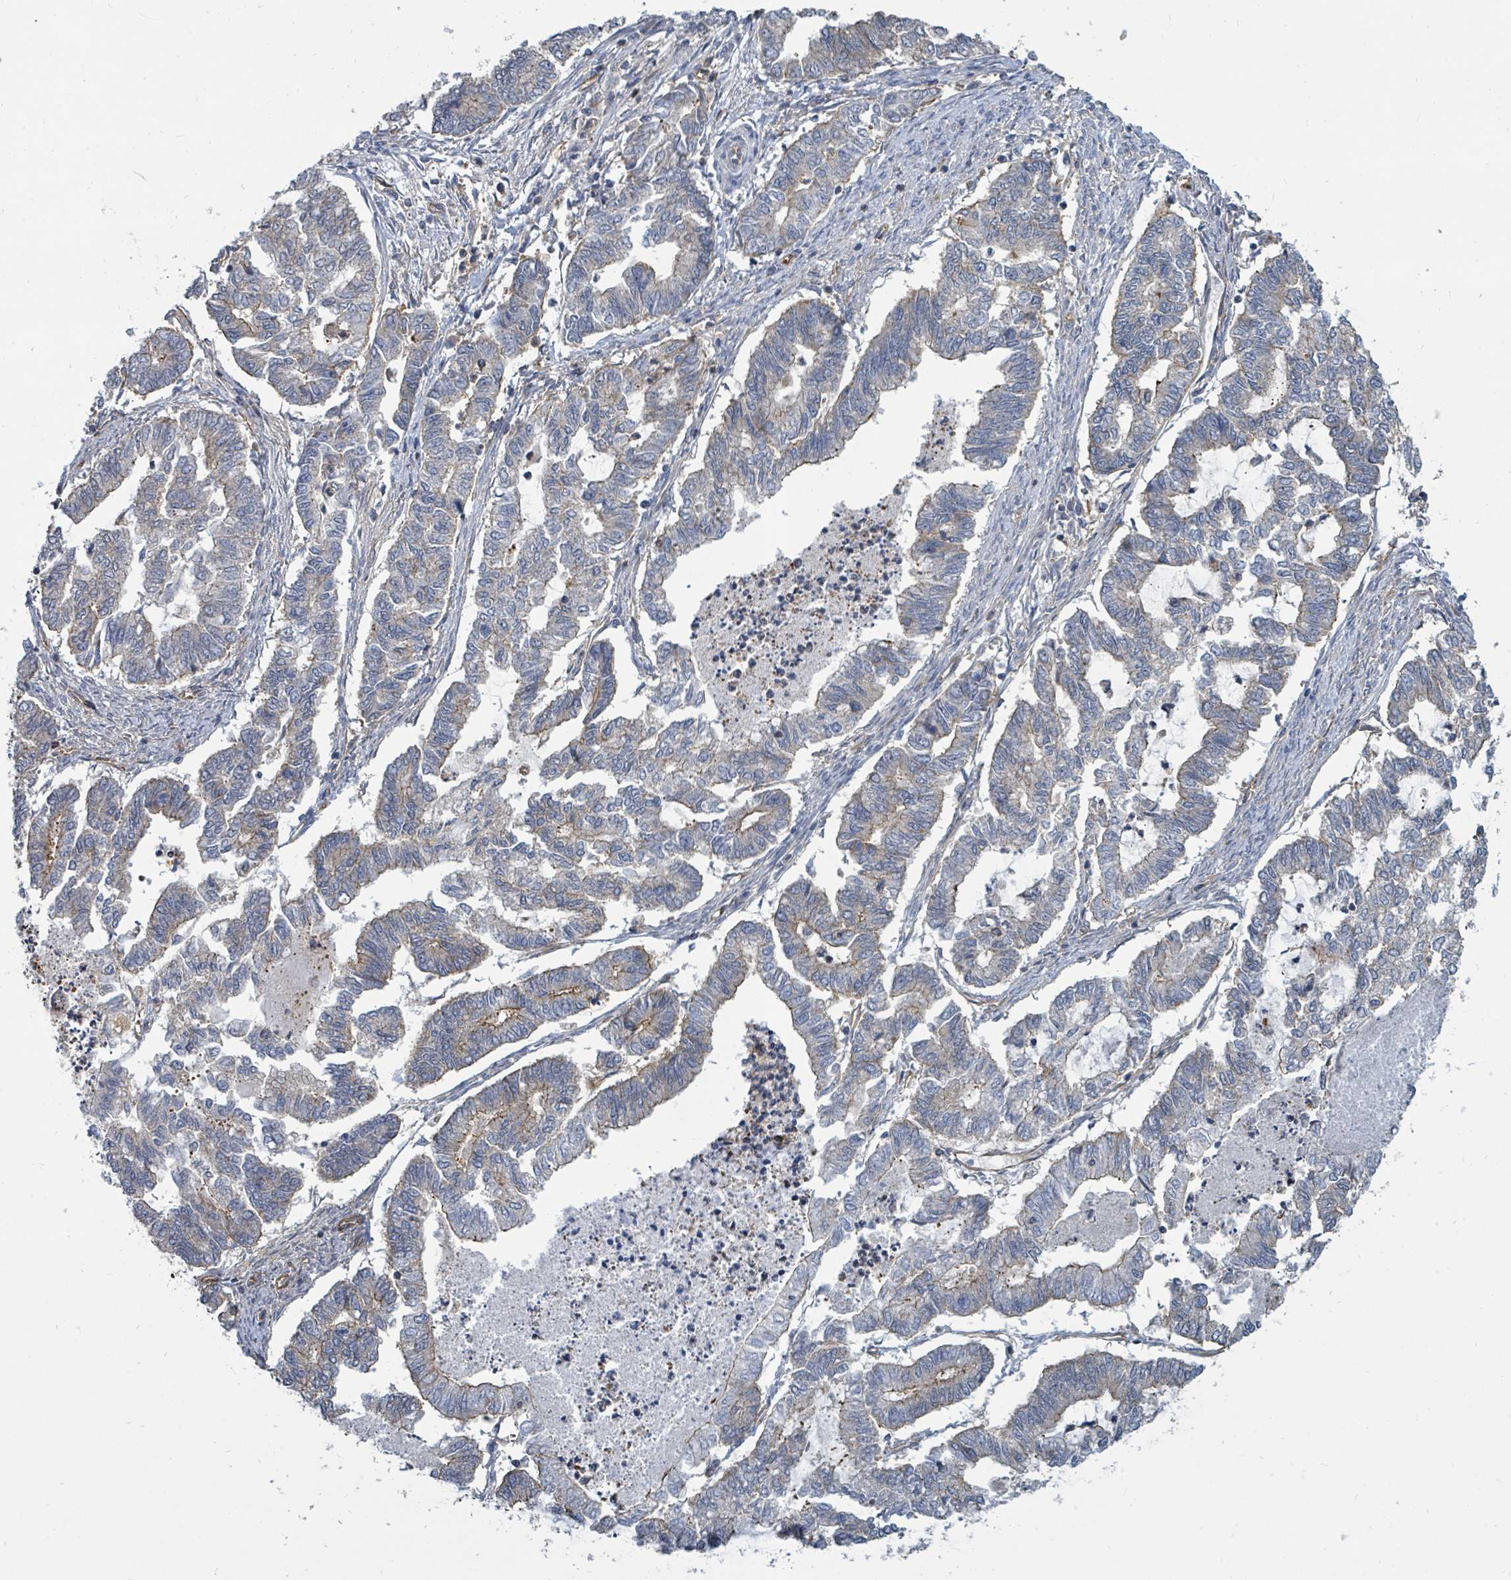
{"staining": {"intensity": "weak", "quantity": "<25%", "location": "cytoplasmic/membranous"}, "tissue": "endometrial cancer", "cell_type": "Tumor cells", "image_type": "cancer", "snomed": [{"axis": "morphology", "description": "Adenocarcinoma, NOS"}, {"axis": "topography", "description": "Endometrium"}], "caption": "Immunohistochemistry image of neoplastic tissue: human endometrial cancer stained with DAB (3,3'-diaminobenzidine) demonstrates no significant protein staining in tumor cells.", "gene": "BOLA2B", "patient": {"sex": "female", "age": 79}}